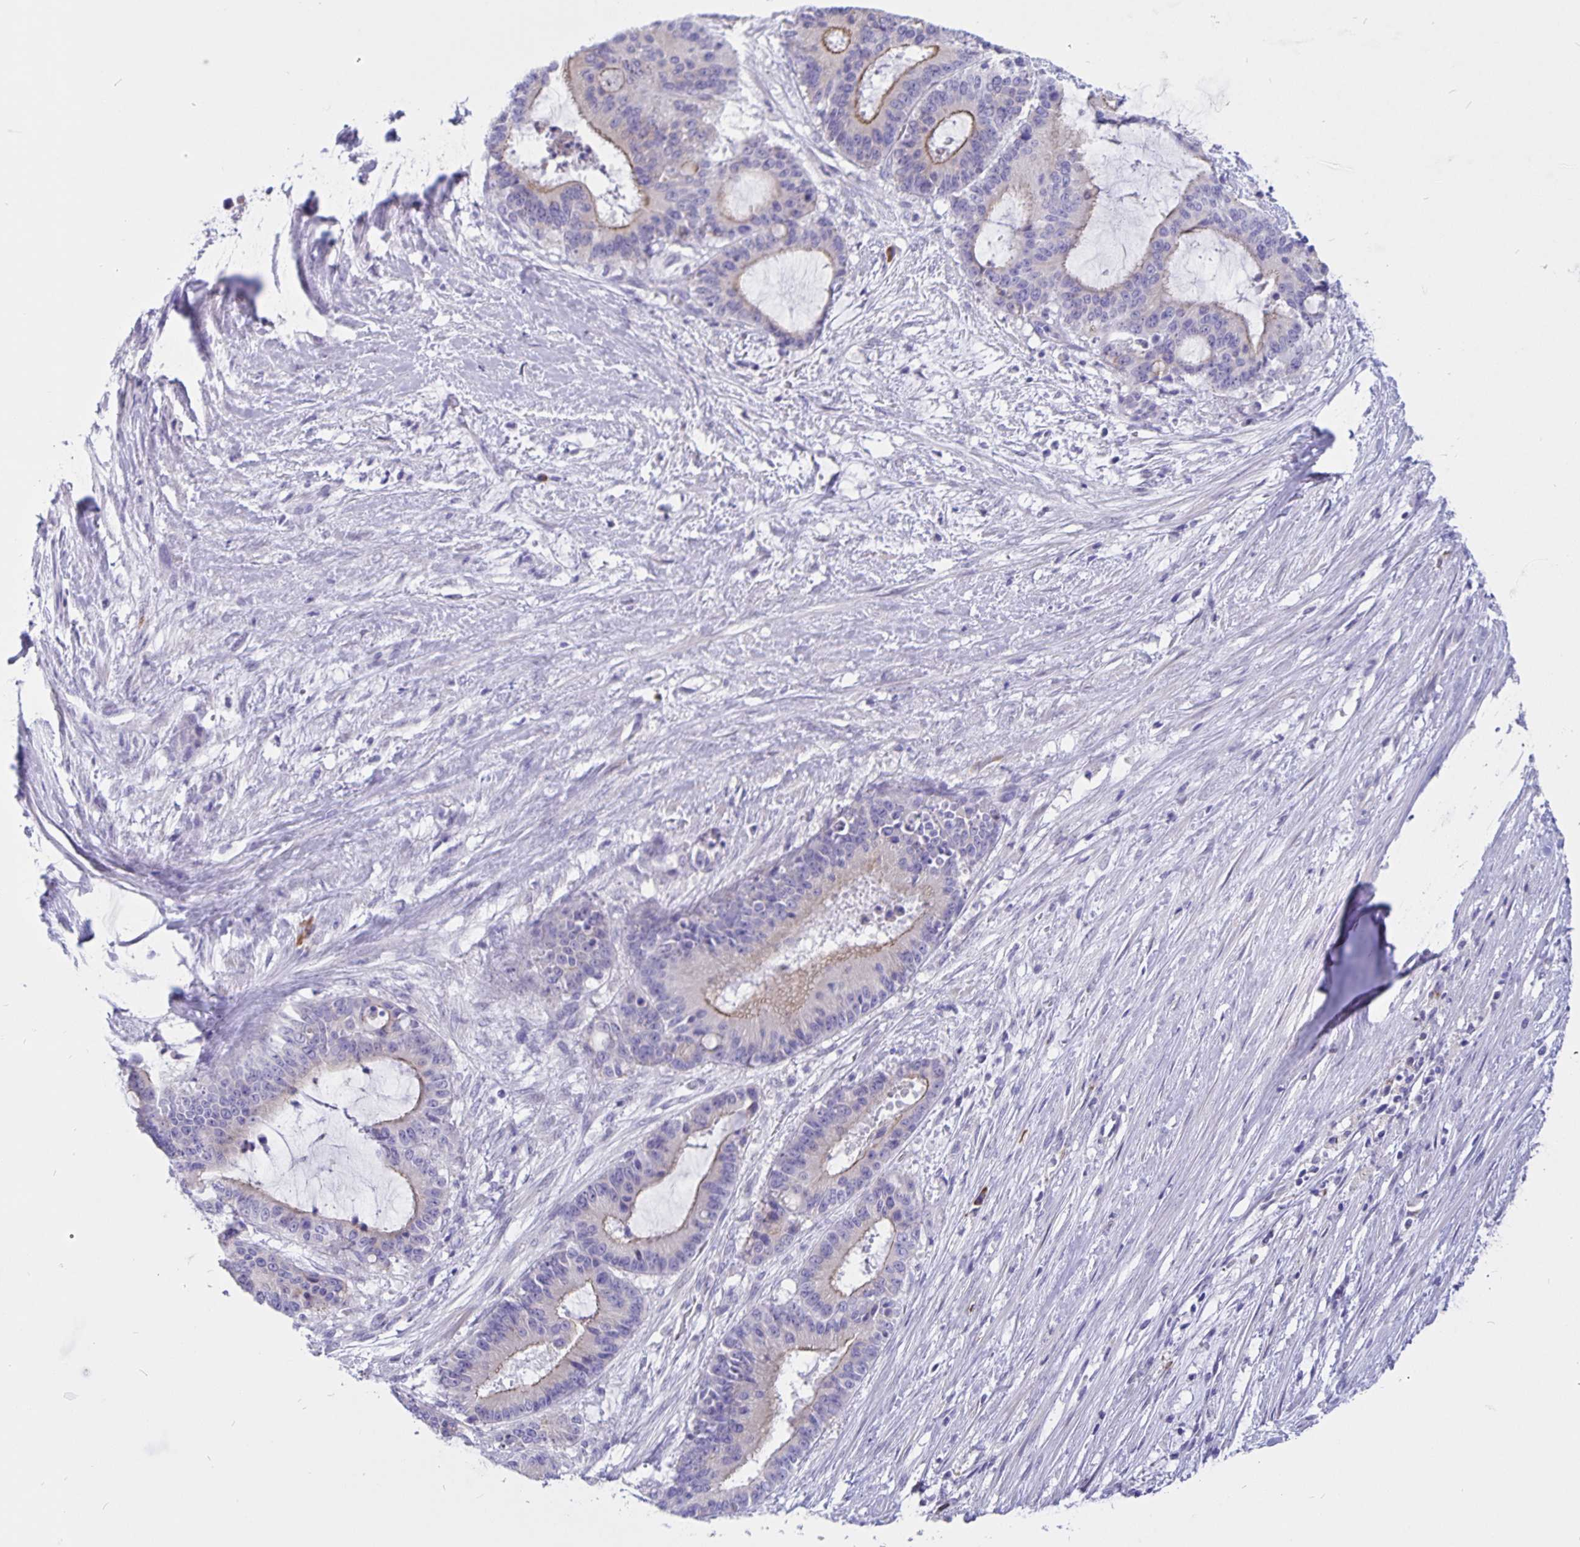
{"staining": {"intensity": "moderate", "quantity": "<25%", "location": "cytoplasmic/membranous"}, "tissue": "liver cancer", "cell_type": "Tumor cells", "image_type": "cancer", "snomed": [{"axis": "morphology", "description": "Normal tissue, NOS"}, {"axis": "morphology", "description": "Cholangiocarcinoma"}, {"axis": "topography", "description": "Liver"}, {"axis": "topography", "description": "Peripheral nerve tissue"}], "caption": "Moderate cytoplasmic/membranous staining for a protein is present in approximately <25% of tumor cells of liver cancer (cholangiocarcinoma) using IHC.", "gene": "ERMN", "patient": {"sex": "female", "age": 73}}